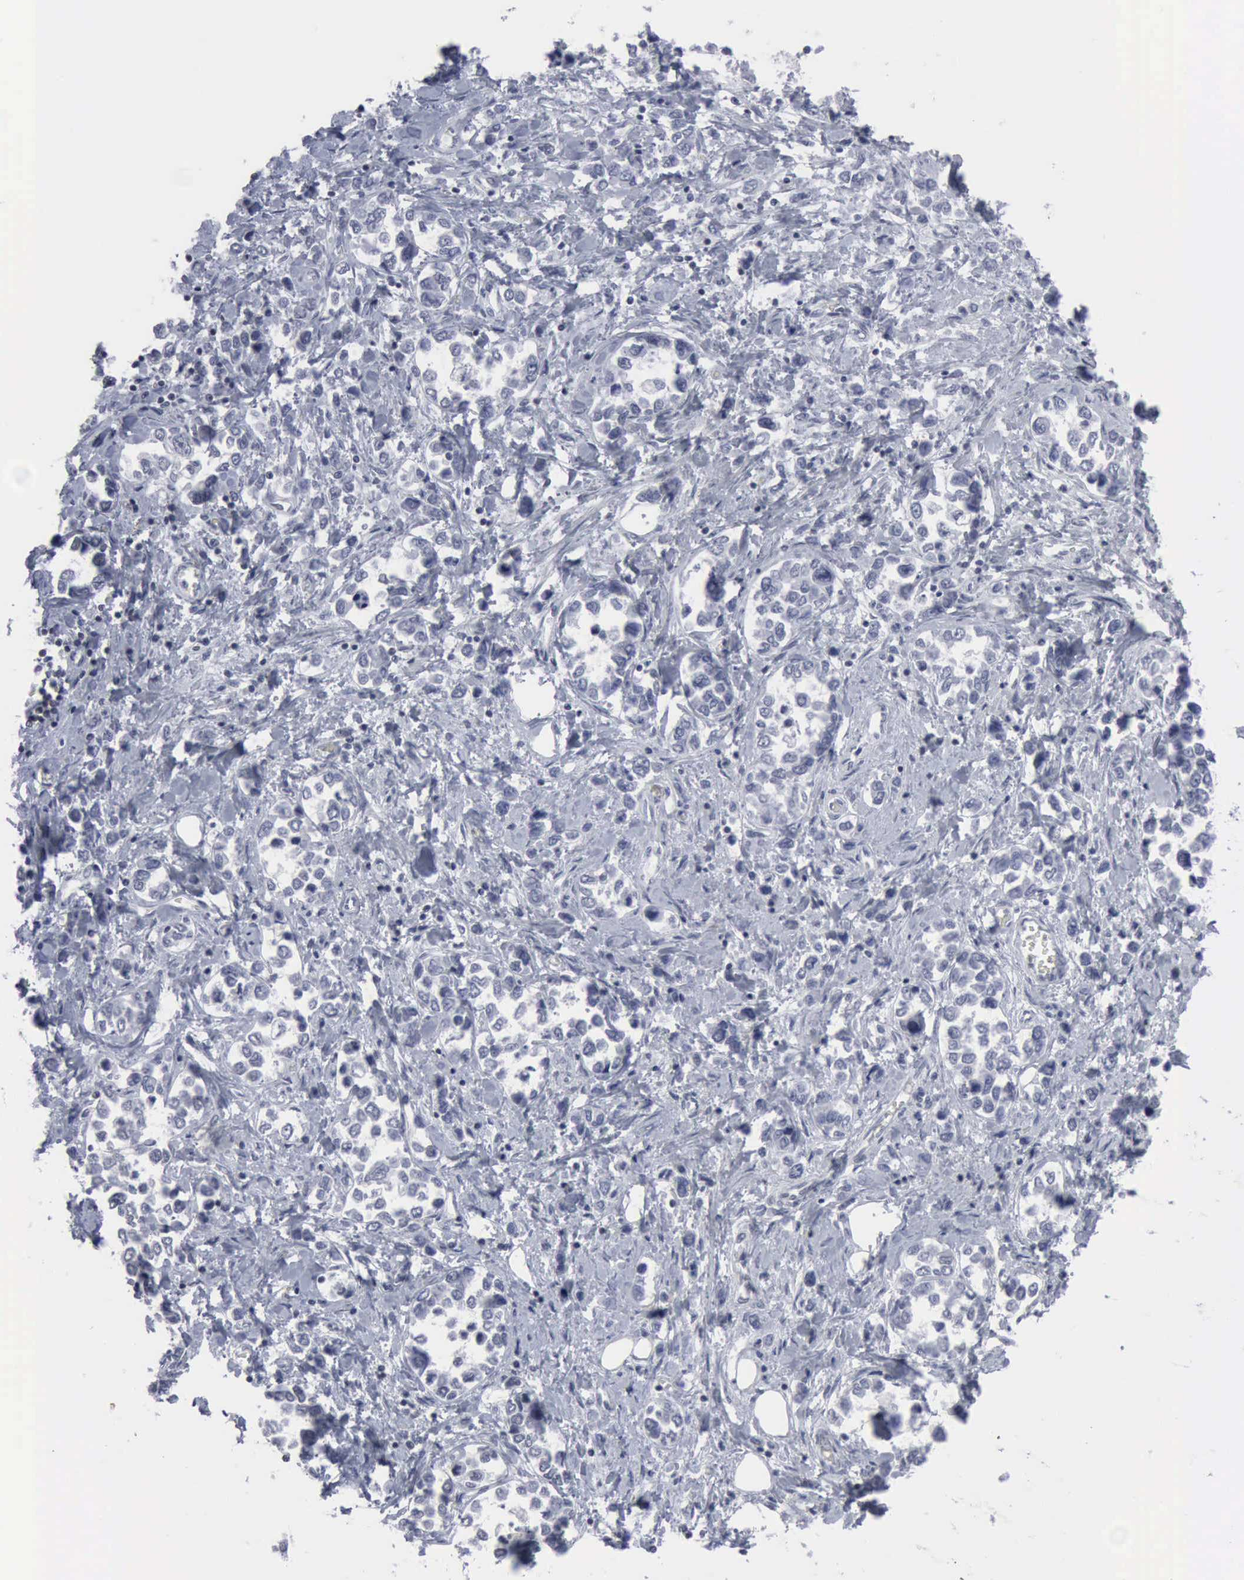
{"staining": {"intensity": "negative", "quantity": "none", "location": "none"}, "tissue": "stomach cancer", "cell_type": "Tumor cells", "image_type": "cancer", "snomed": [{"axis": "morphology", "description": "Adenocarcinoma, NOS"}, {"axis": "topography", "description": "Stomach, upper"}], "caption": "Tumor cells are negative for brown protein staining in stomach adenocarcinoma.", "gene": "XPA", "patient": {"sex": "male", "age": 76}}